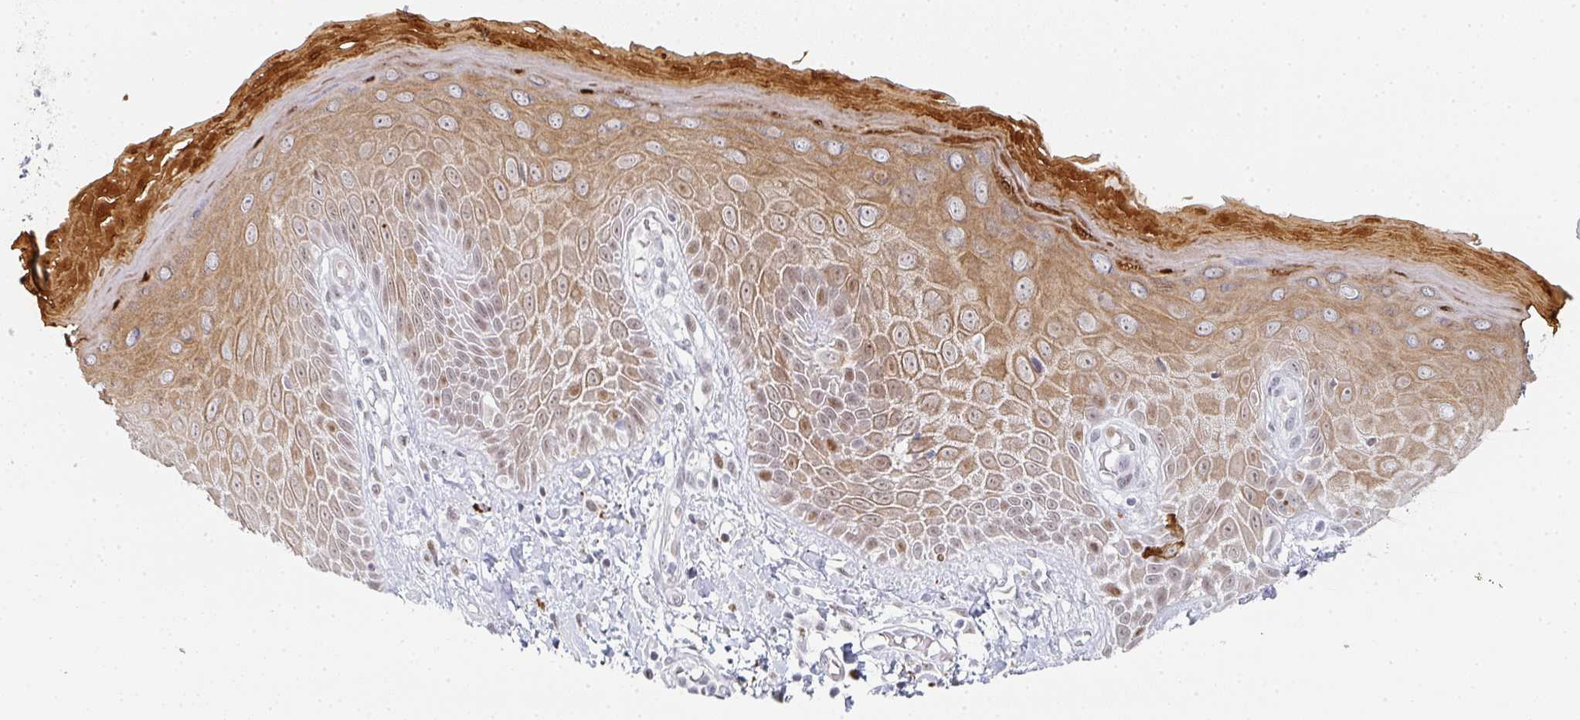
{"staining": {"intensity": "moderate", "quantity": ">75%", "location": "cytoplasmic/membranous,nuclear"}, "tissue": "skin", "cell_type": "Epidermal cells", "image_type": "normal", "snomed": [{"axis": "morphology", "description": "Normal tissue, NOS"}, {"axis": "topography", "description": "Anal"}, {"axis": "topography", "description": "Peripheral nerve tissue"}], "caption": "Epidermal cells display medium levels of moderate cytoplasmic/membranous,nuclear positivity in approximately >75% of cells in normal human skin.", "gene": "POU2AF2", "patient": {"sex": "male", "age": 78}}